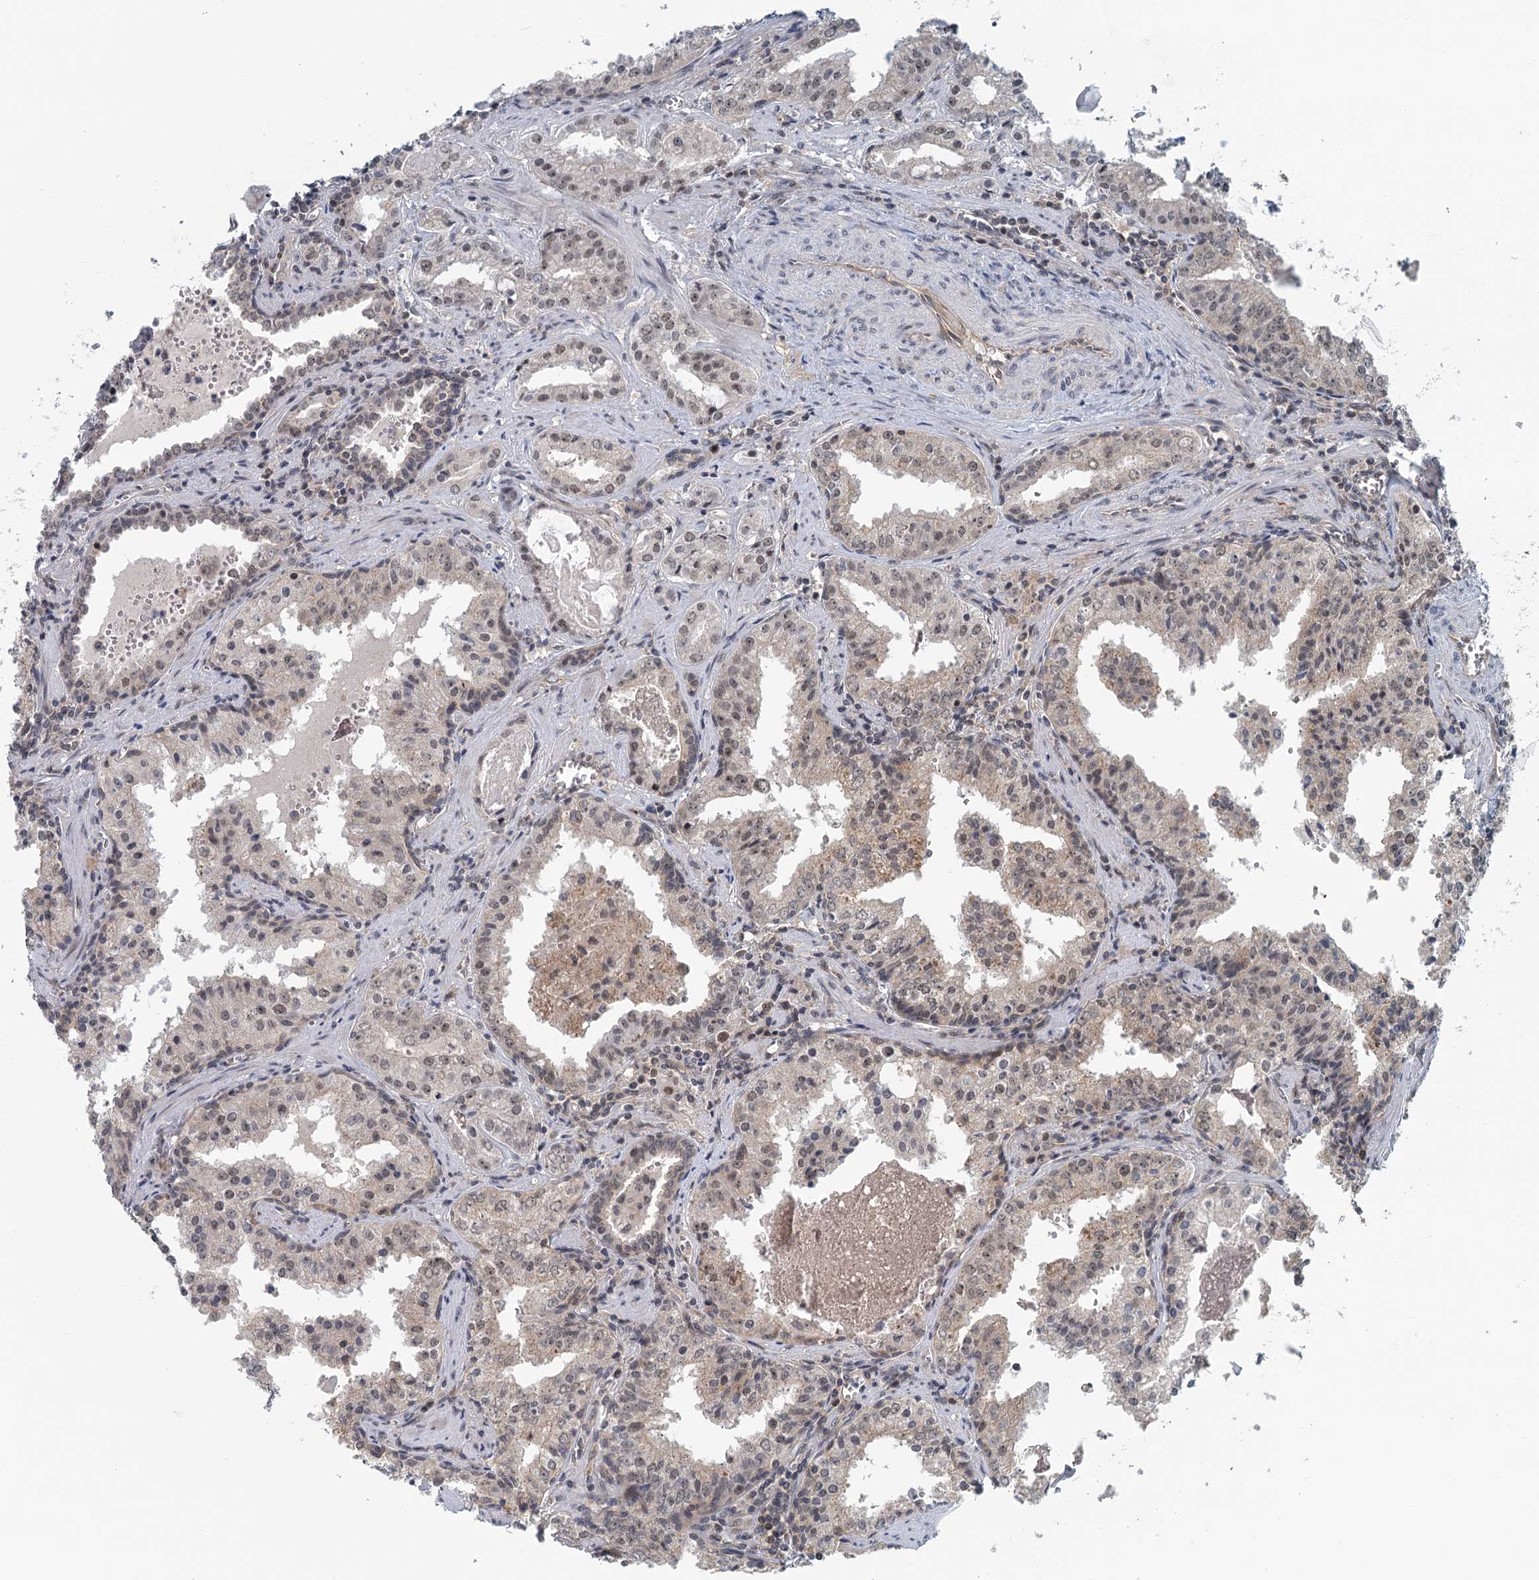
{"staining": {"intensity": "moderate", "quantity": ">75%", "location": "nuclear"}, "tissue": "prostate cancer", "cell_type": "Tumor cells", "image_type": "cancer", "snomed": [{"axis": "morphology", "description": "Adenocarcinoma, High grade"}, {"axis": "topography", "description": "Prostate"}], "caption": "There is medium levels of moderate nuclear expression in tumor cells of prostate adenocarcinoma (high-grade), as demonstrated by immunohistochemical staining (brown color).", "gene": "TAS2R42", "patient": {"sex": "male", "age": 68}}